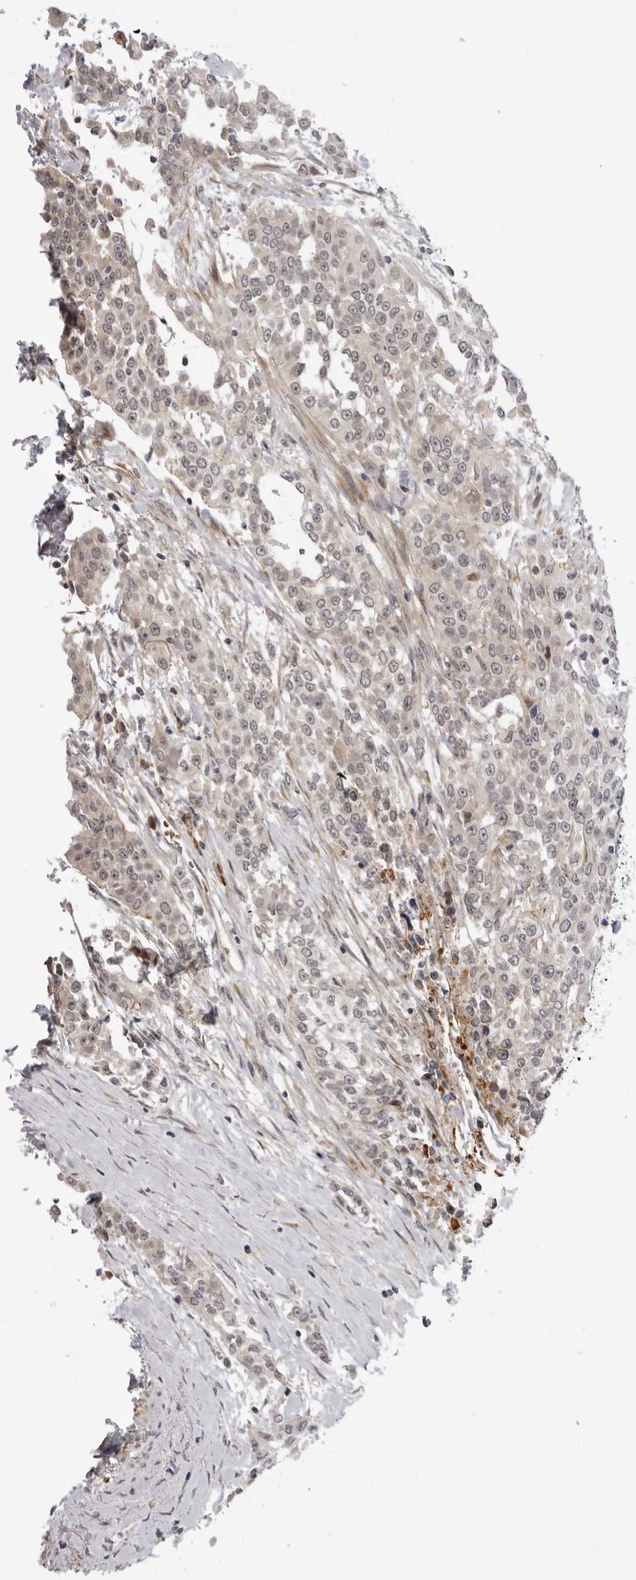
{"staining": {"intensity": "weak", "quantity": ">75%", "location": "nuclear"}, "tissue": "urothelial cancer", "cell_type": "Tumor cells", "image_type": "cancer", "snomed": [{"axis": "morphology", "description": "Urothelial carcinoma, High grade"}, {"axis": "topography", "description": "Urinary bladder"}], "caption": "Protein expression analysis of human urothelial carcinoma (high-grade) reveals weak nuclear expression in approximately >75% of tumor cells.", "gene": "ALPK2", "patient": {"sex": "female", "age": 80}}